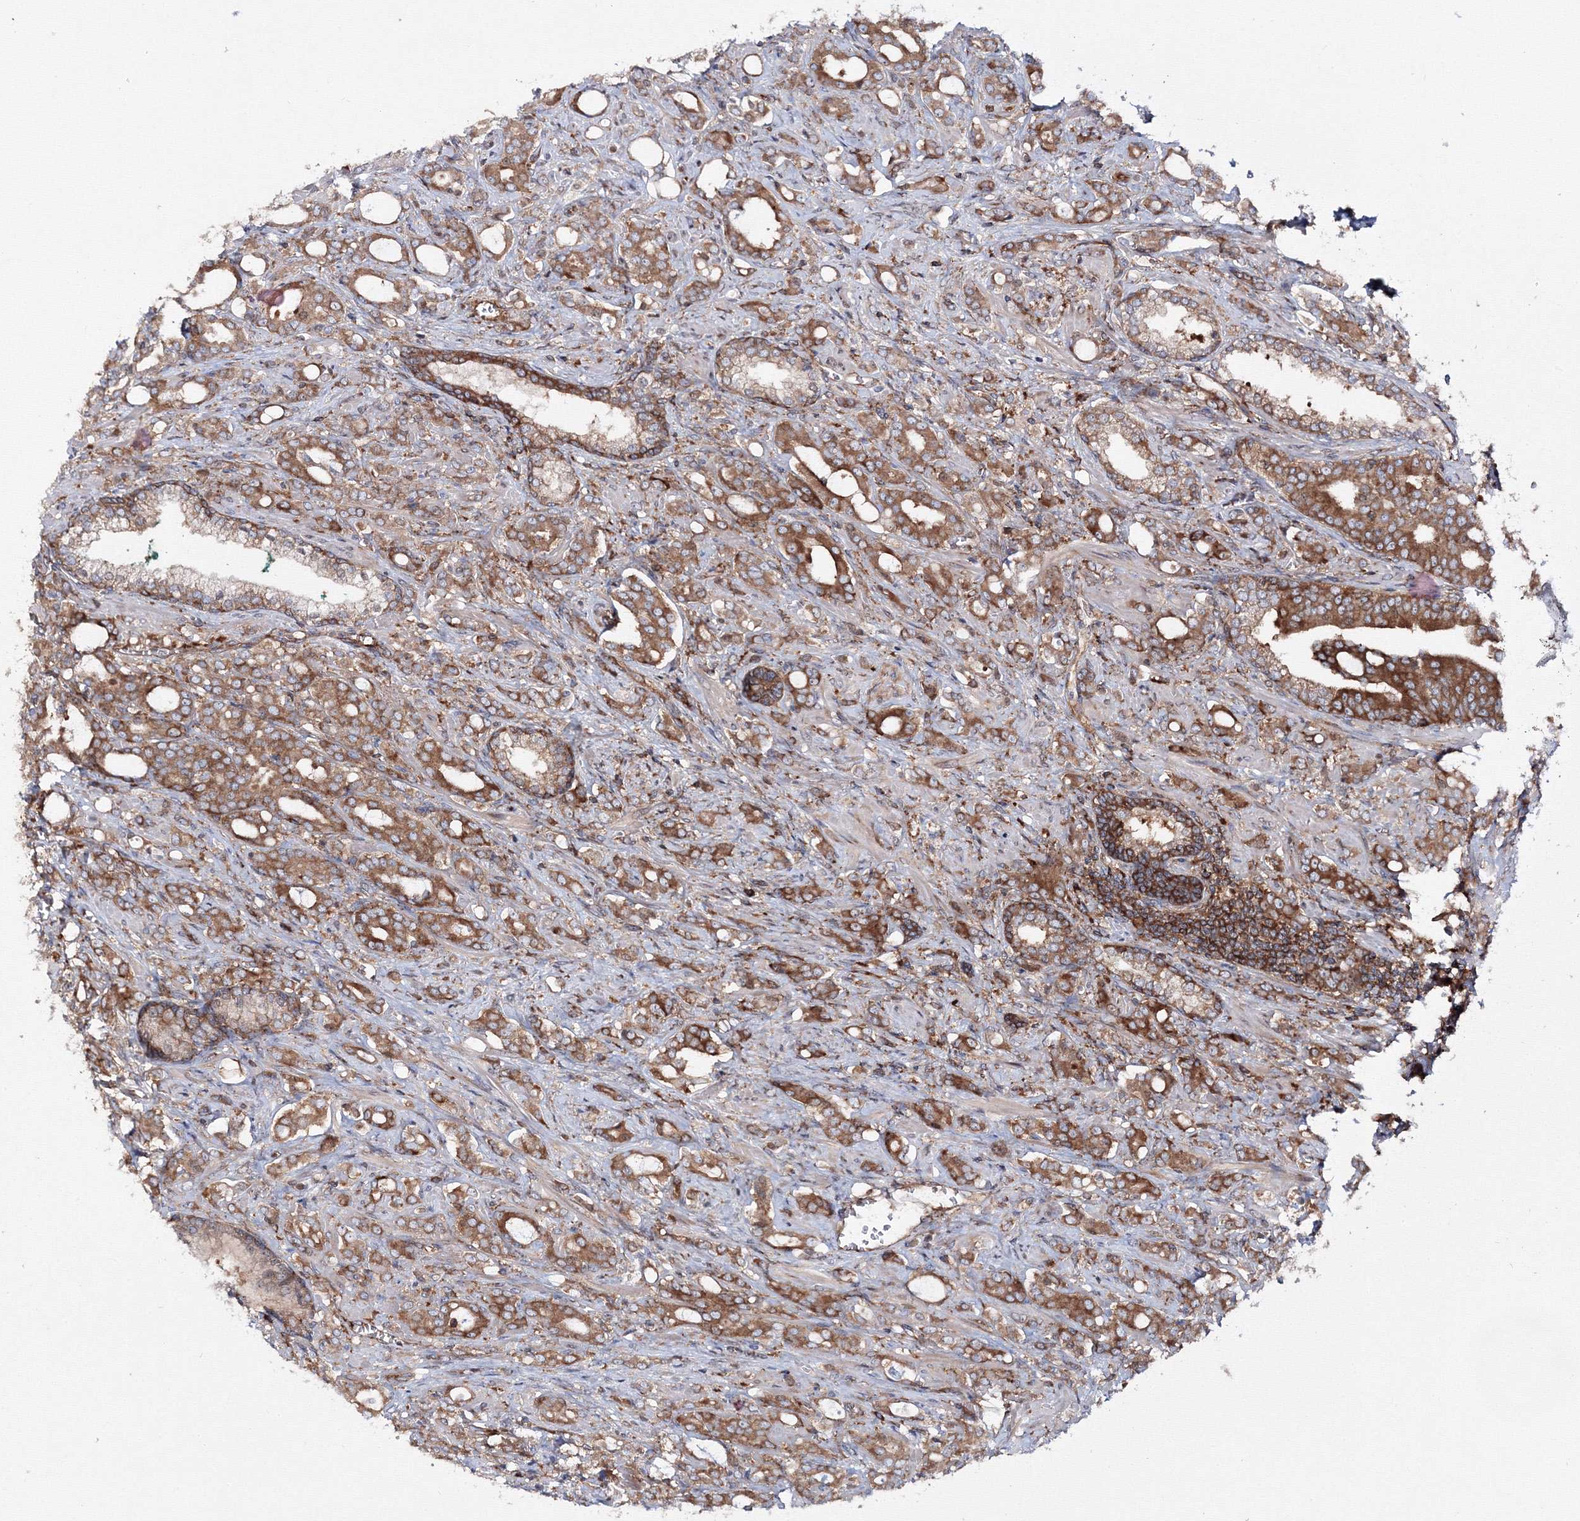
{"staining": {"intensity": "moderate", "quantity": ">75%", "location": "cytoplasmic/membranous"}, "tissue": "prostate cancer", "cell_type": "Tumor cells", "image_type": "cancer", "snomed": [{"axis": "morphology", "description": "Adenocarcinoma, High grade"}, {"axis": "topography", "description": "Prostate"}], "caption": "IHC of human prostate cancer (high-grade adenocarcinoma) demonstrates medium levels of moderate cytoplasmic/membranous expression in about >75% of tumor cells.", "gene": "HARS1", "patient": {"sex": "male", "age": 72}}